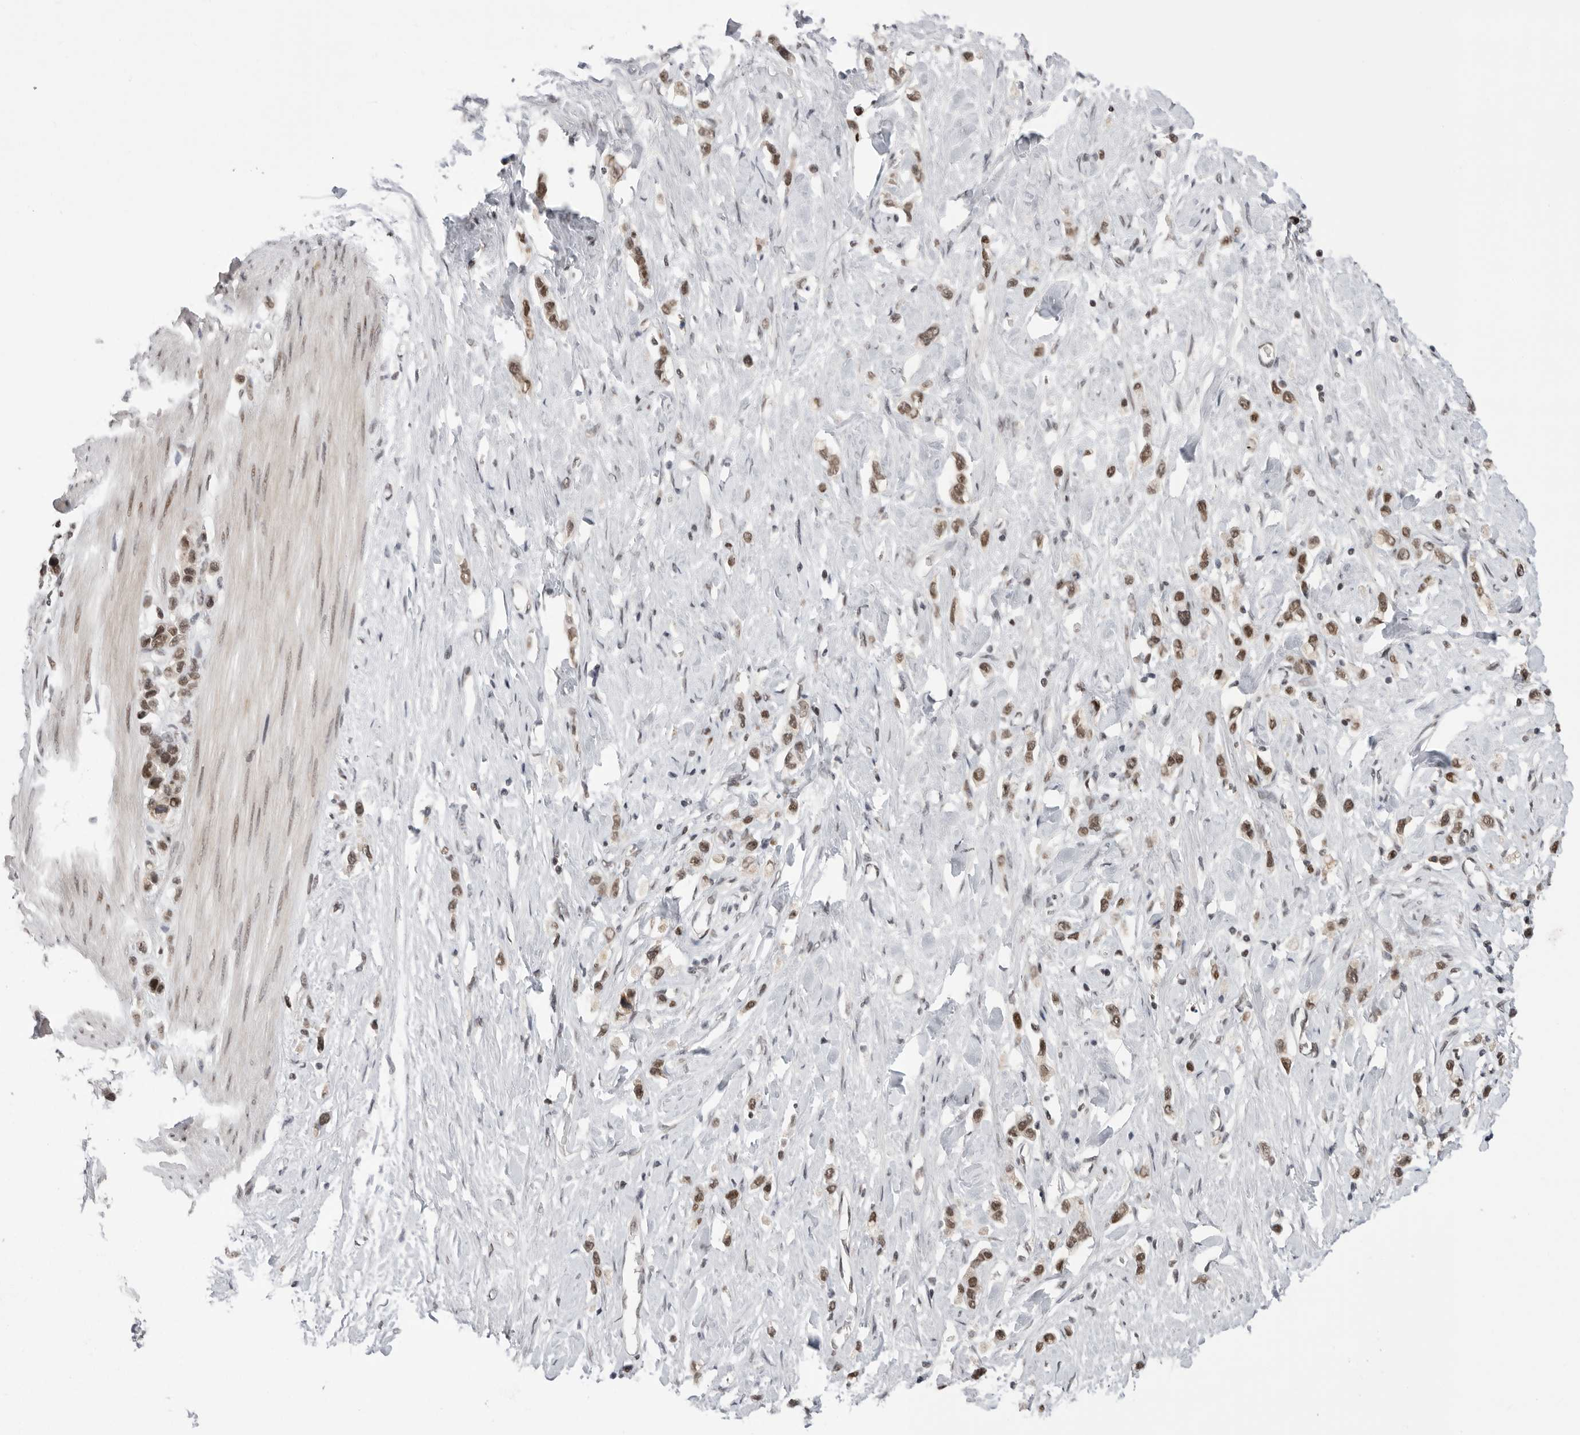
{"staining": {"intensity": "moderate", "quantity": ">75%", "location": "nuclear"}, "tissue": "stomach cancer", "cell_type": "Tumor cells", "image_type": "cancer", "snomed": [{"axis": "morphology", "description": "Adenocarcinoma, NOS"}, {"axis": "topography", "description": "Stomach"}], "caption": "Adenocarcinoma (stomach) stained with a brown dye demonstrates moderate nuclear positive positivity in about >75% of tumor cells.", "gene": "POU5F1", "patient": {"sex": "female", "age": 65}}